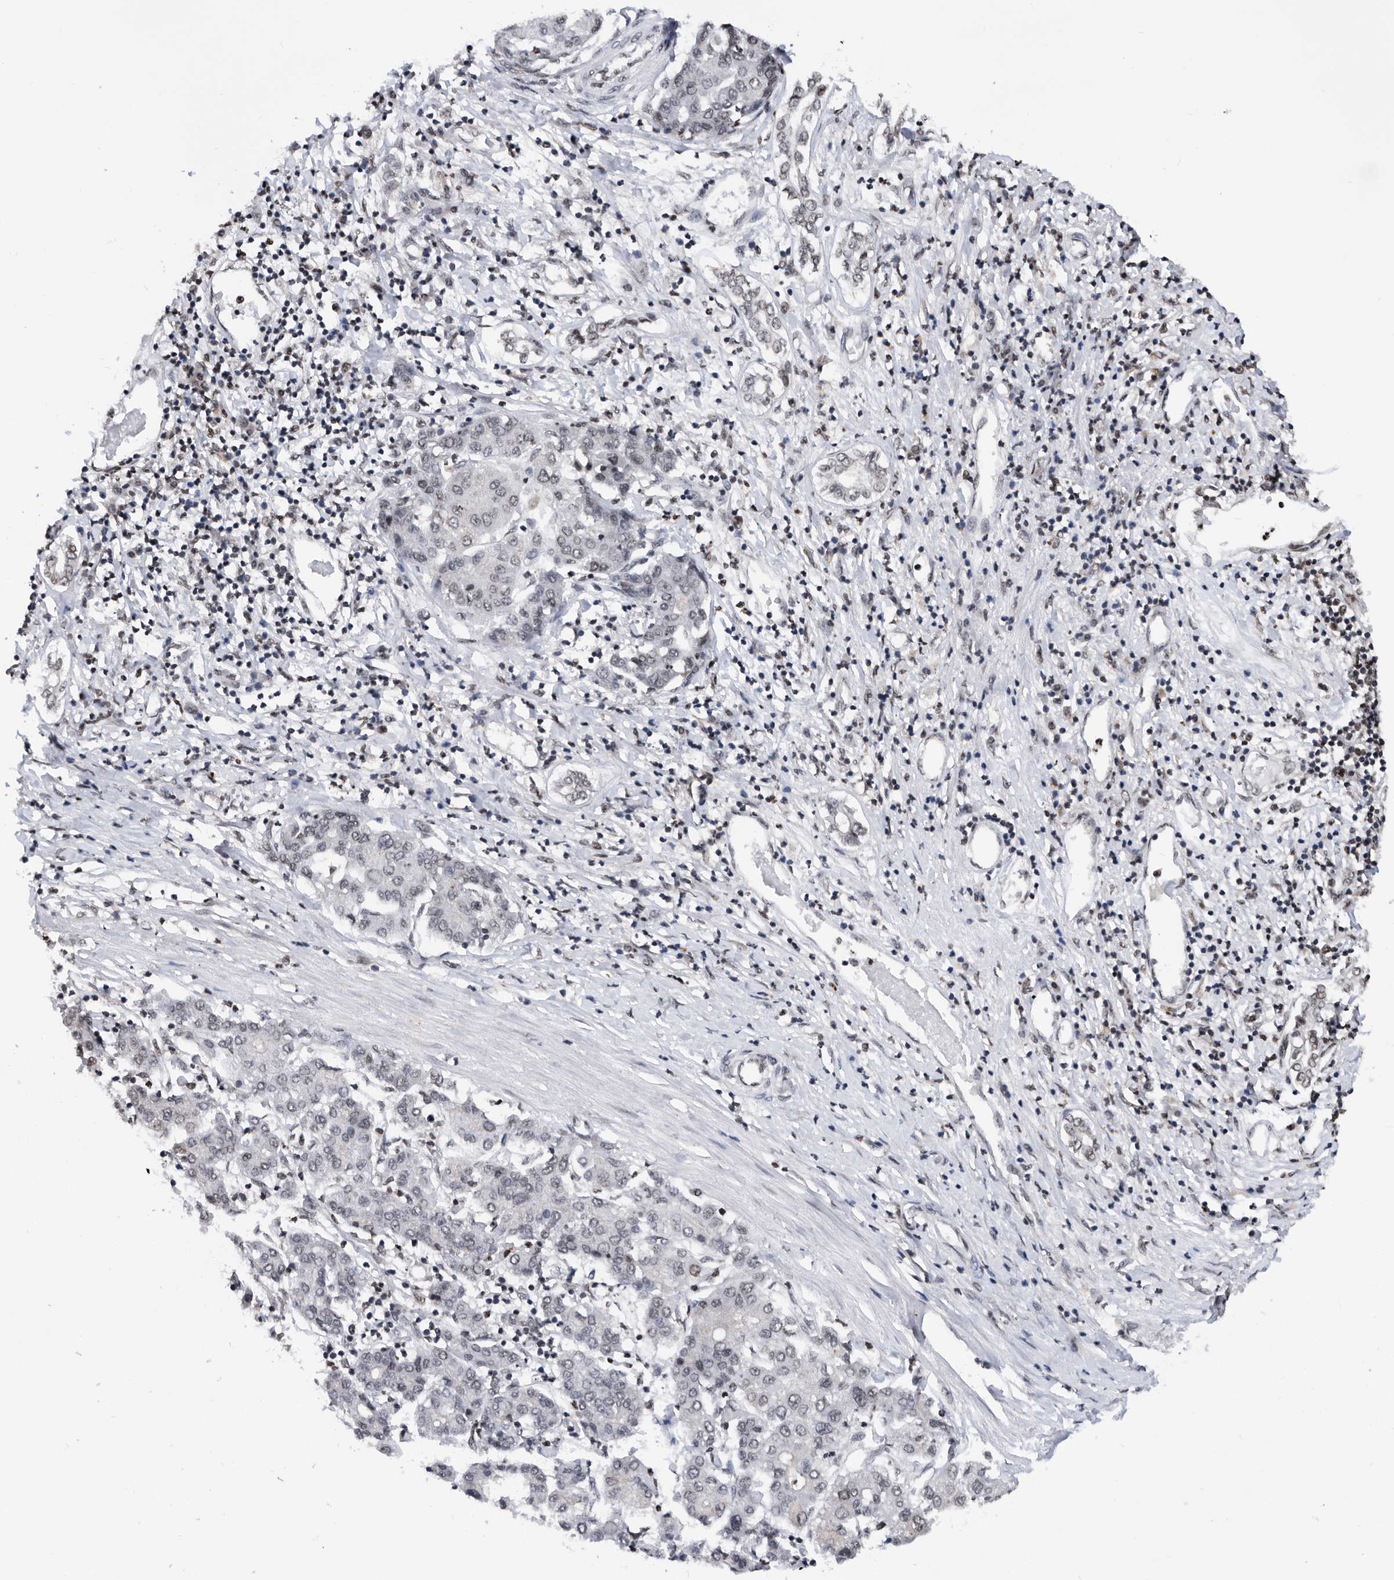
{"staining": {"intensity": "negative", "quantity": "none", "location": "none"}, "tissue": "liver cancer", "cell_type": "Tumor cells", "image_type": "cancer", "snomed": [{"axis": "morphology", "description": "Carcinoma, Hepatocellular, NOS"}, {"axis": "topography", "description": "Liver"}], "caption": "This micrograph is of liver cancer stained with IHC to label a protein in brown with the nuclei are counter-stained blue. There is no expression in tumor cells.", "gene": "SNRNP48", "patient": {"sex": "male", "age": 65}}